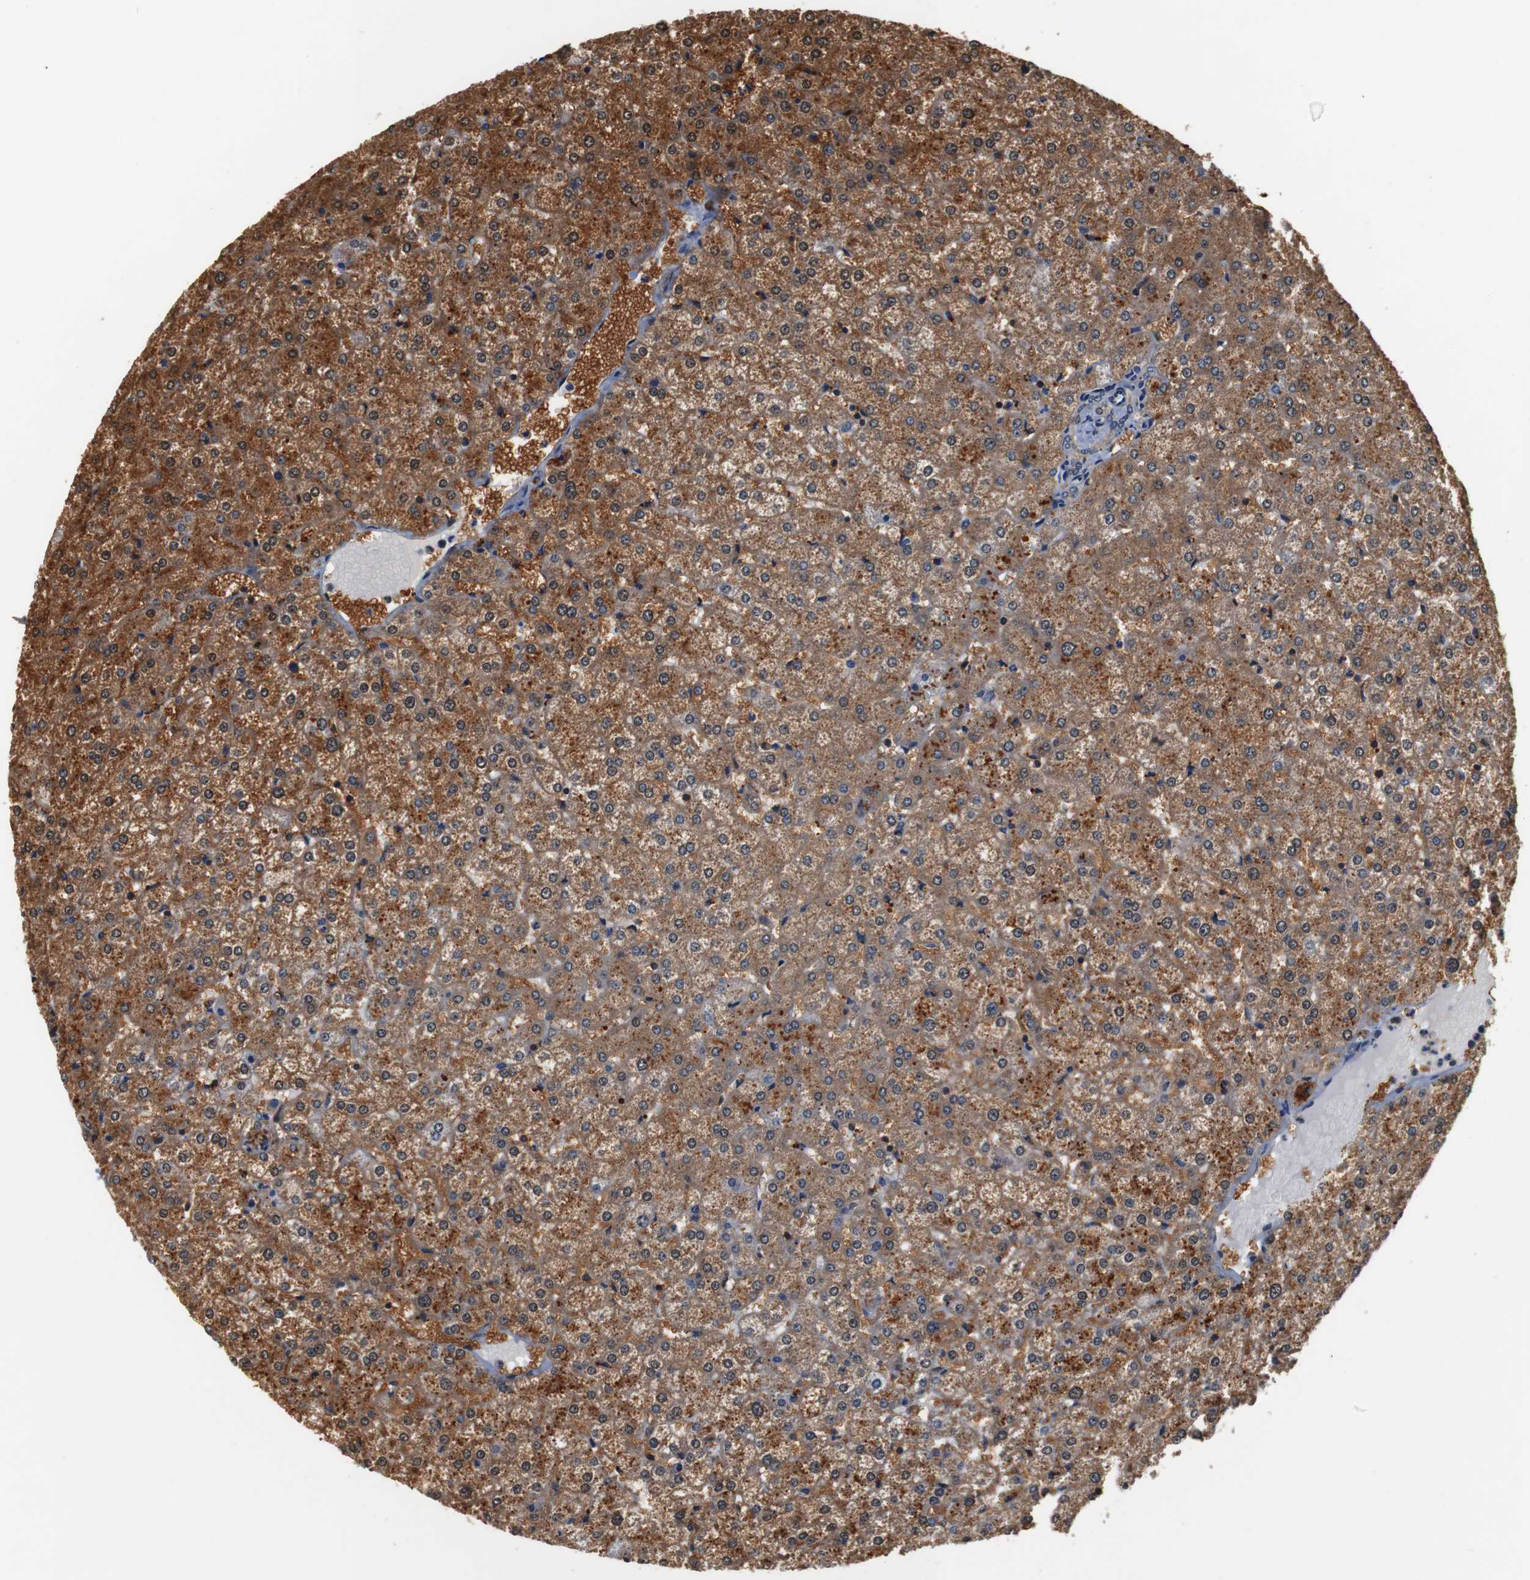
{"staining": {"intensity": "moderate", "quantity": ">75%", "location": "cytoplasmic/membranous"}, "tissue": "liver", "cell_type": "Cholangiocytes", "image_type": "normal", "snomed": [{"axis": "morphology", "description": "Normal tissue, NOS"}, {"axis": "topography", "description": "Liver"}], "caption": "Protein staining of benign liver reveals moderate cytoplasmic/membranous staining in approximately >75% of cholangiocytes.", "gene": "LRP4", "patient": {"sex": "female", "age": 32}}